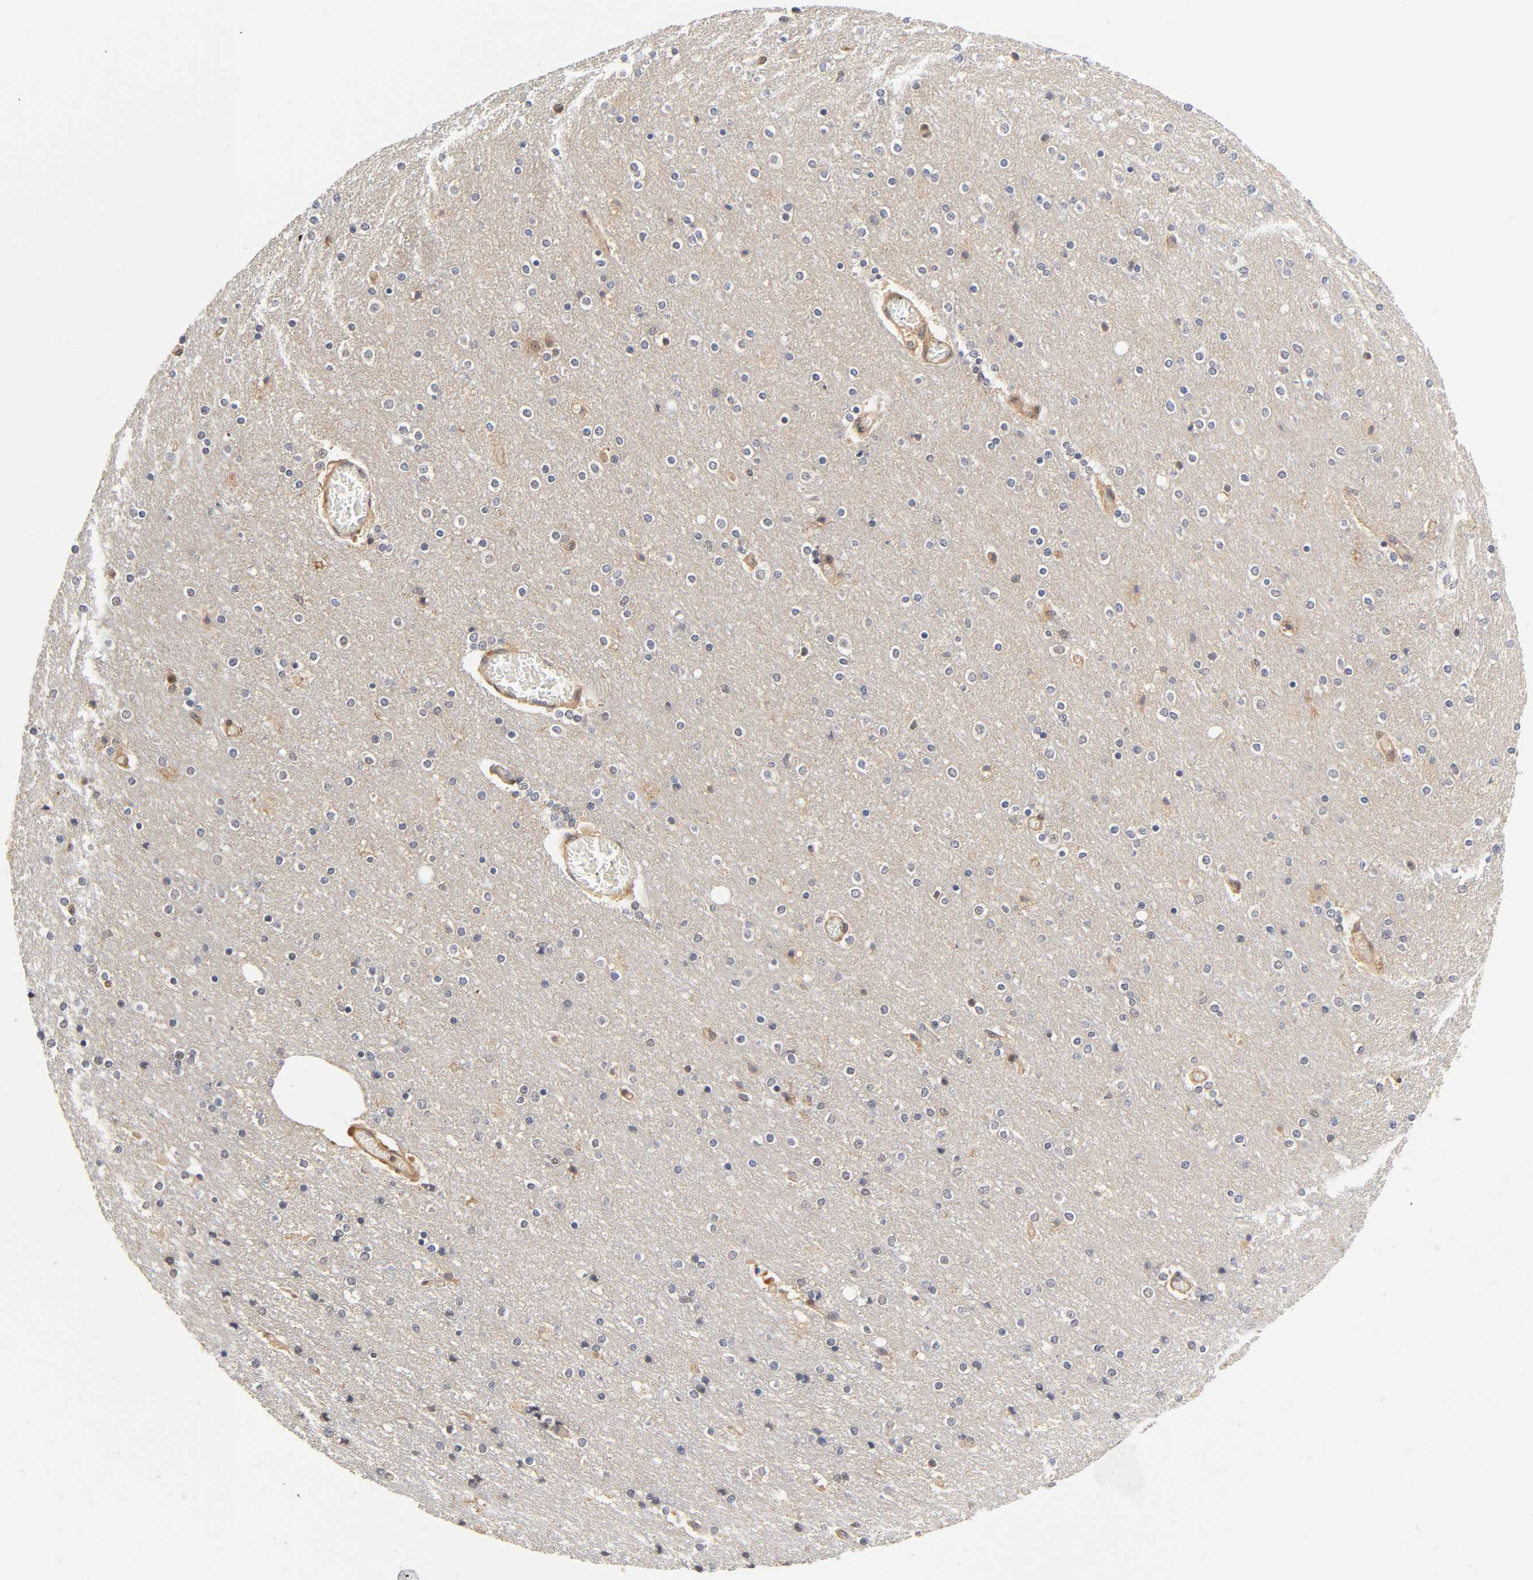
{"staining": {"intensity": "moderate", "quantity": ">75%", "location": "cytoplasmic/membranous"}, "tissue": "cerebral cortex", "cell_type": "Endothelial cells", "image_type": "normal", "snomed": [{"axis": "morphology", "description": "Normal tissue, NOS"}, {"axis": "topography", "description": "Cerebral cortex"}], "caption": "Immunohistochemical staining of benign cerebral cortex demonstrates >75% levels of moderate cytoplasmic/membranous protein expression in approximately >75% of endothelial cells. (DAB IHC with brightfield microscopy, high magnification).", "gene": "PDE5A", "patient": {"sex": "female", "age": 54}}